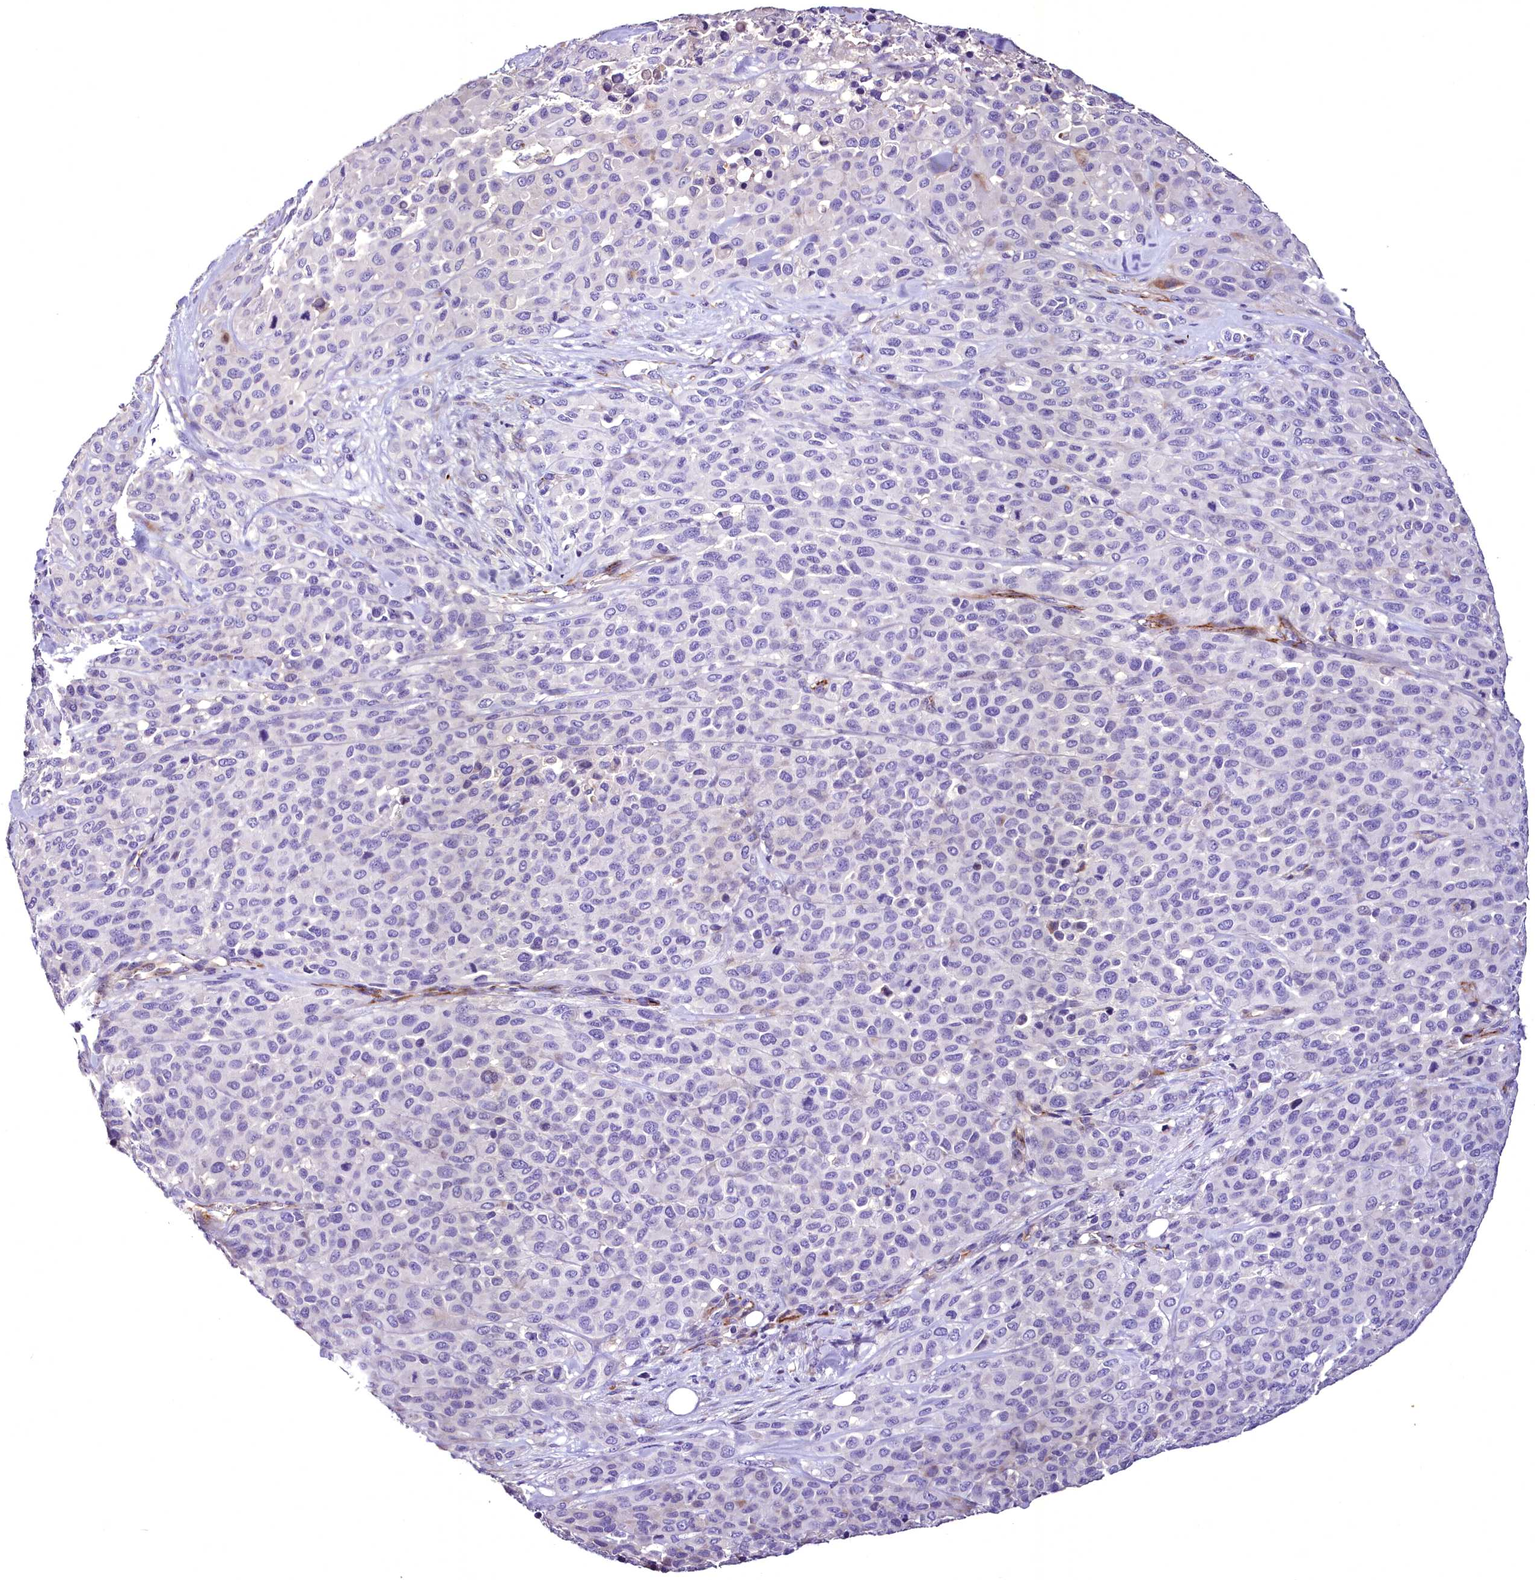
{"staining": {"intensity": "negative", "quantity": "none", "location": "none"}, "tissue": "melanoma", "cell_type": "Tumor cells", "image_type": "cancer", "snomed": [{"axis": "morphology", "description": "Malignant melanoma, Metastatic site"}, {"axis": "topography", "description": "Skin"}], "caption": "Malignant melanoma (metastatic site) was stained to show a protein in brown. There is no significant positivity in tumor cells.", "gene": "MS4A18", "patient": {"sex": "female", "age": 81}}